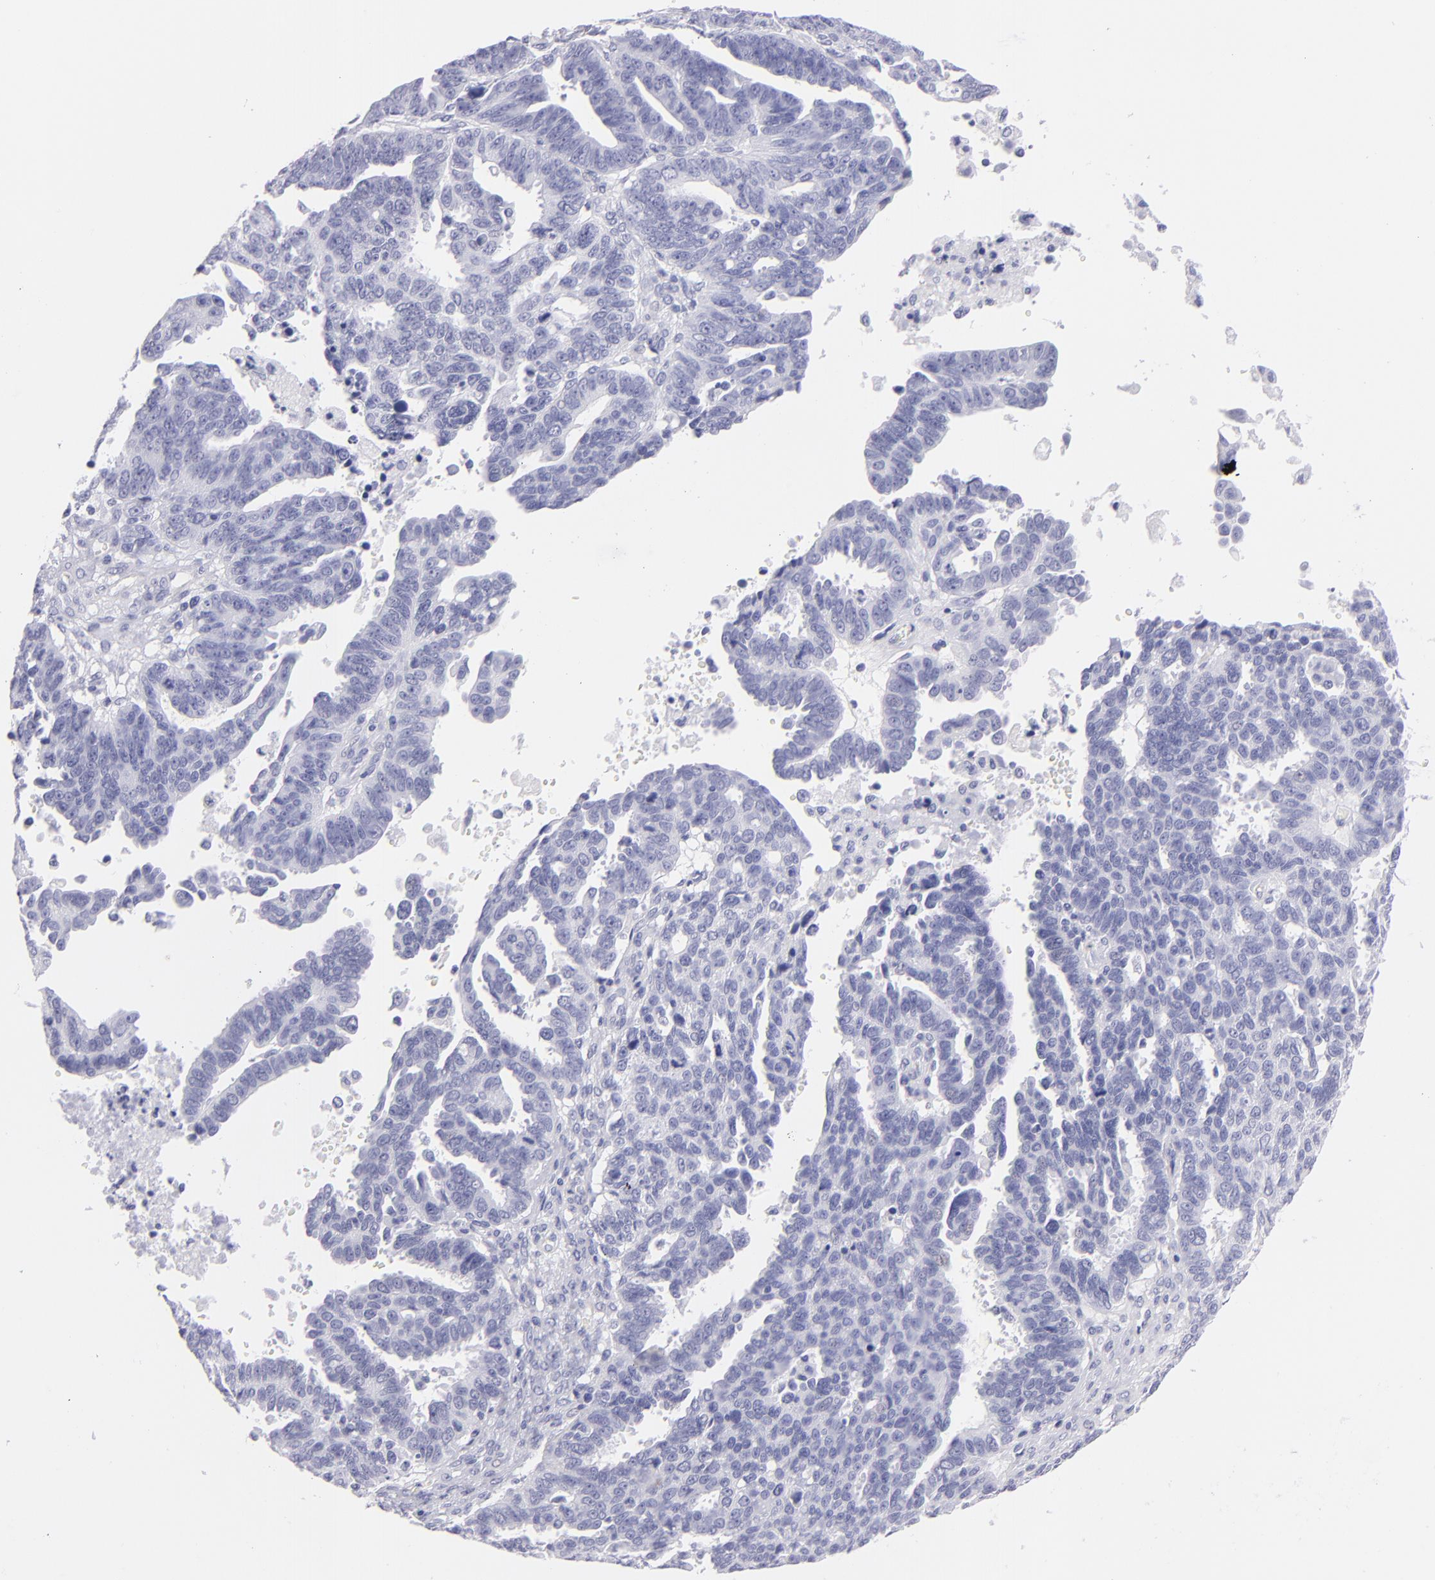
{"staining": {"intensity": "negative", "quantity": "none", "location": "none"}, "tissue": "ovarian cancer", "cell_type": "Tumor cells", "image_type": "cancer", "snomed": [{"axis": "morphology", "description": "Carcinoma, endometroid"}, {"axis": "morphology", "description": "Cystadenocarcinoma, serous, NOS"}, {"axis": "topography", "description": "Ovary"}], "caption": "Immunohistochemistry of human ovarian cancer shows no expression in tumor cells. Nuclei are stained in blue.", "gene": "PRPH", "patient": {"sex": "female", "age": 45}}